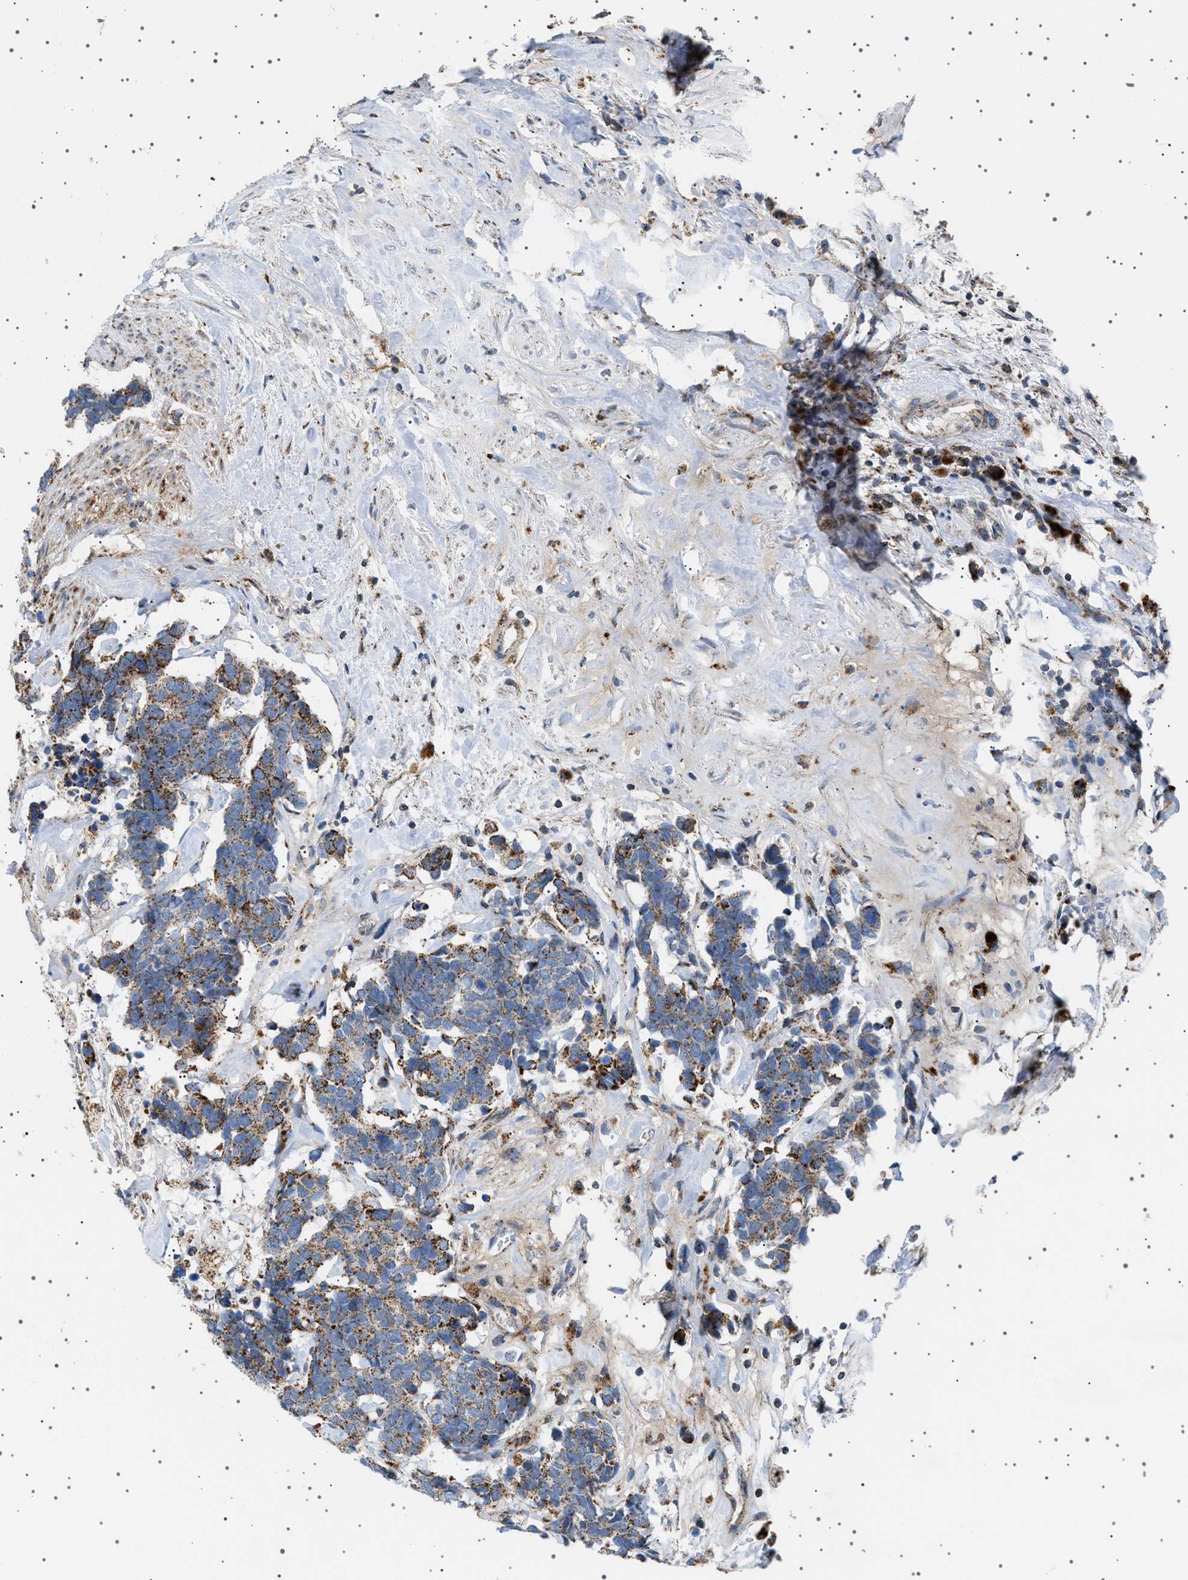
{"staining": {"intensity": "moderate", "quantity": ">75%", "location": "cytoplasmic/membranous"}, "tissue": "carcinoid", "cell_type": "Tumor cells", "image_type": "cancer", "snomed": [{"axis": "morphology", "description": "Carcinoma, NOS"}, {"axis": "morphology", "description": "Carcinoid, malignant, NOS"}, {"axis": "topography", "description": "Urinary bladder"}], "caption": "Carcinoid stained with a brown dye demonstrates moderate cytoplasmic/membranous positive positivity in about >75% of tumor cells.", "gene": "UBXN8", "patient": {"sex": "male", "age": 57}}